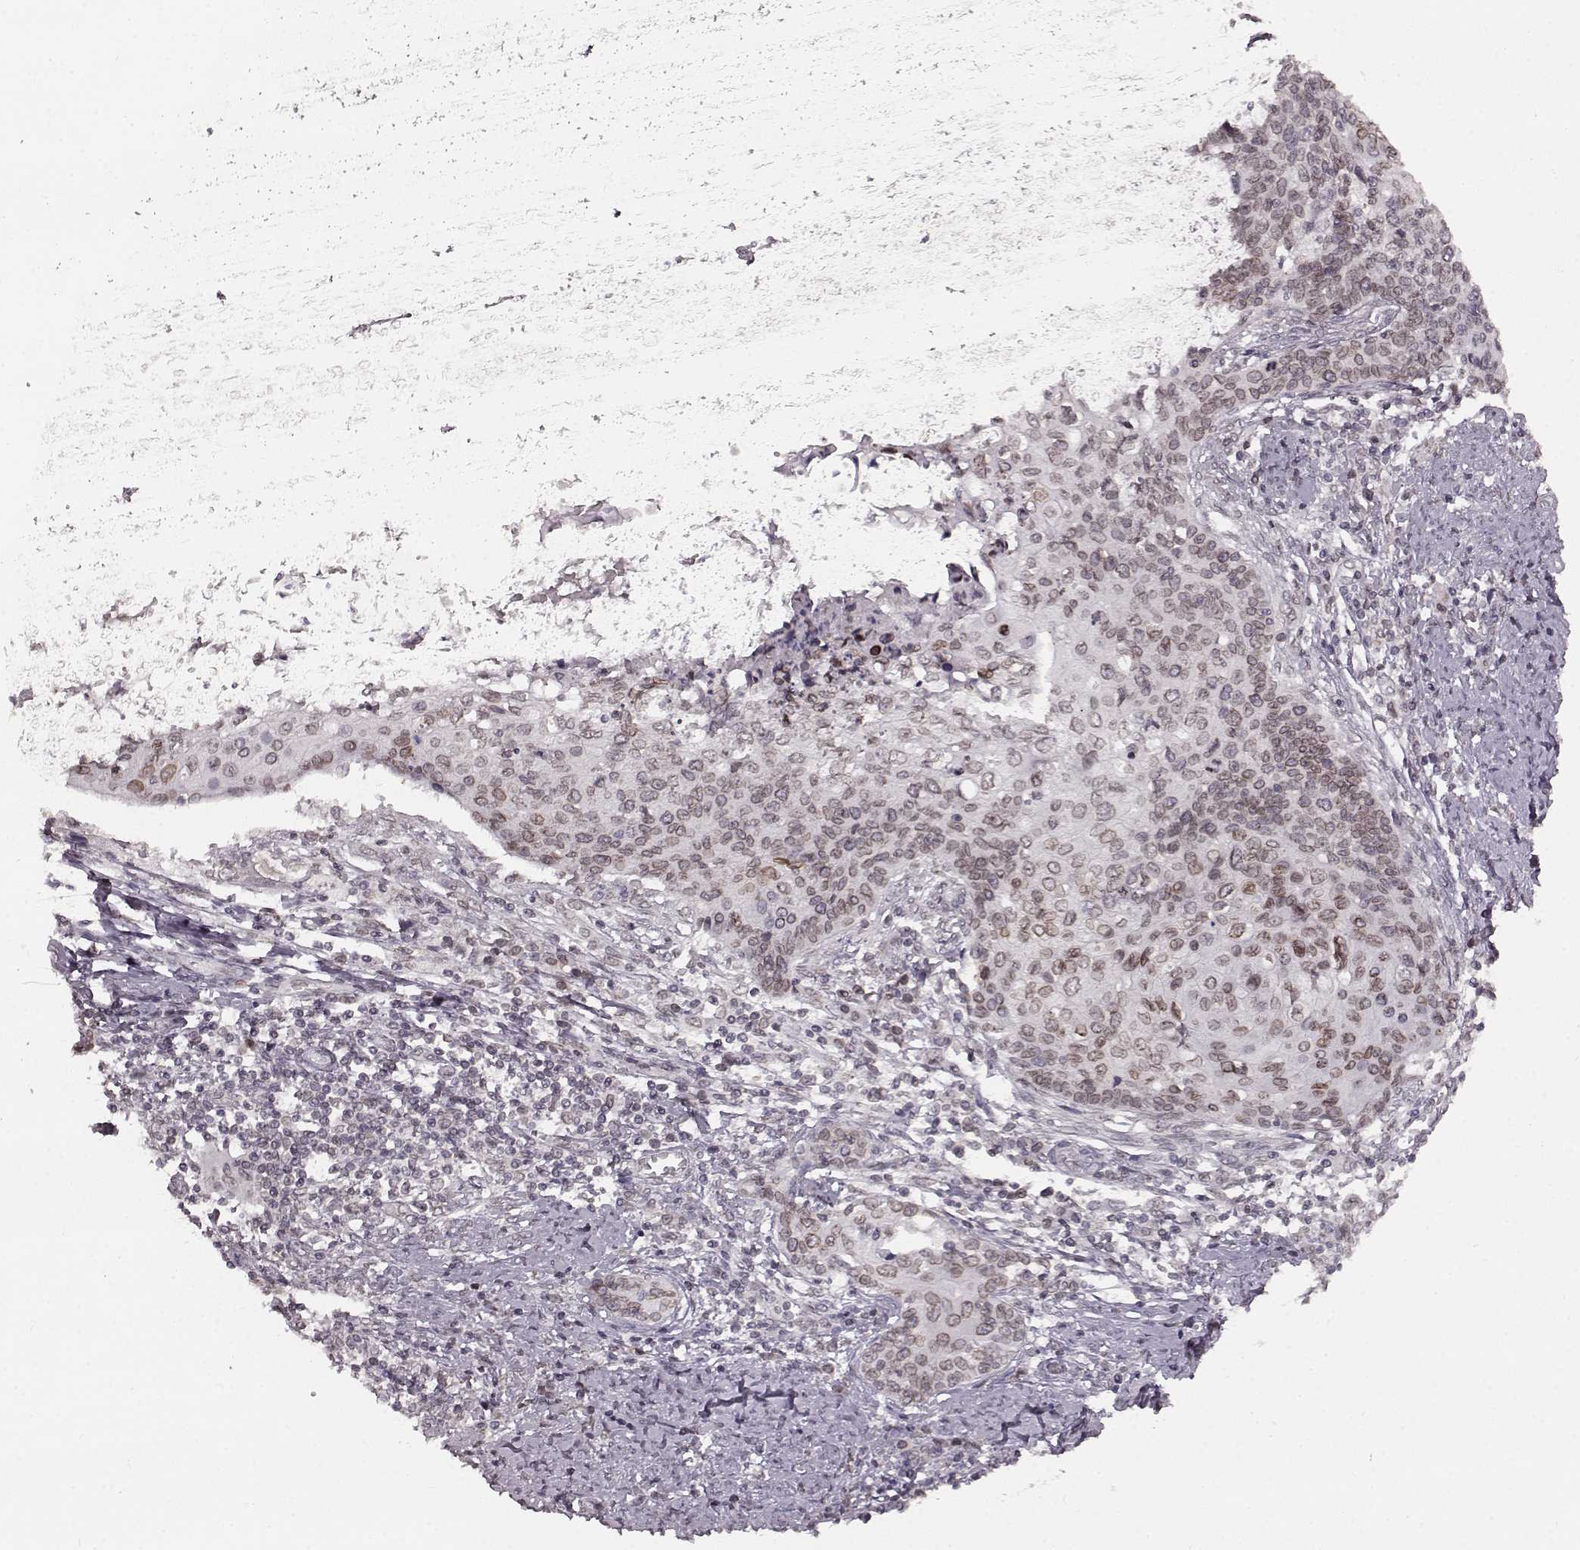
{"staining": {"intensity": "moderate", "quantity": "25%-75%", "location": "cytoplasmic/membranous,nuclear"}, "tissue": "cervical cancer", "cell_type": "Tumor cells", "image_type": "cancer", "snomed": [{"axis": "morphology", "description": "Squamous cell carcinoma, NOS"}, {"axis": "topography", "description": "Cervix"}], "caption": "Tumor cells reveal medium levels of moderate cytoplasmic/membranous and nuclear positivity in approximately 25%-75% of cells in human cervical cancer (squamous cell carcinoma). Using DAB (brown) and hematoxylin (blue) stains, captured at high magnification using brightfield microscopy.", "gene": "DCAF12", "patient": {"sex": "female", "age": 39}}